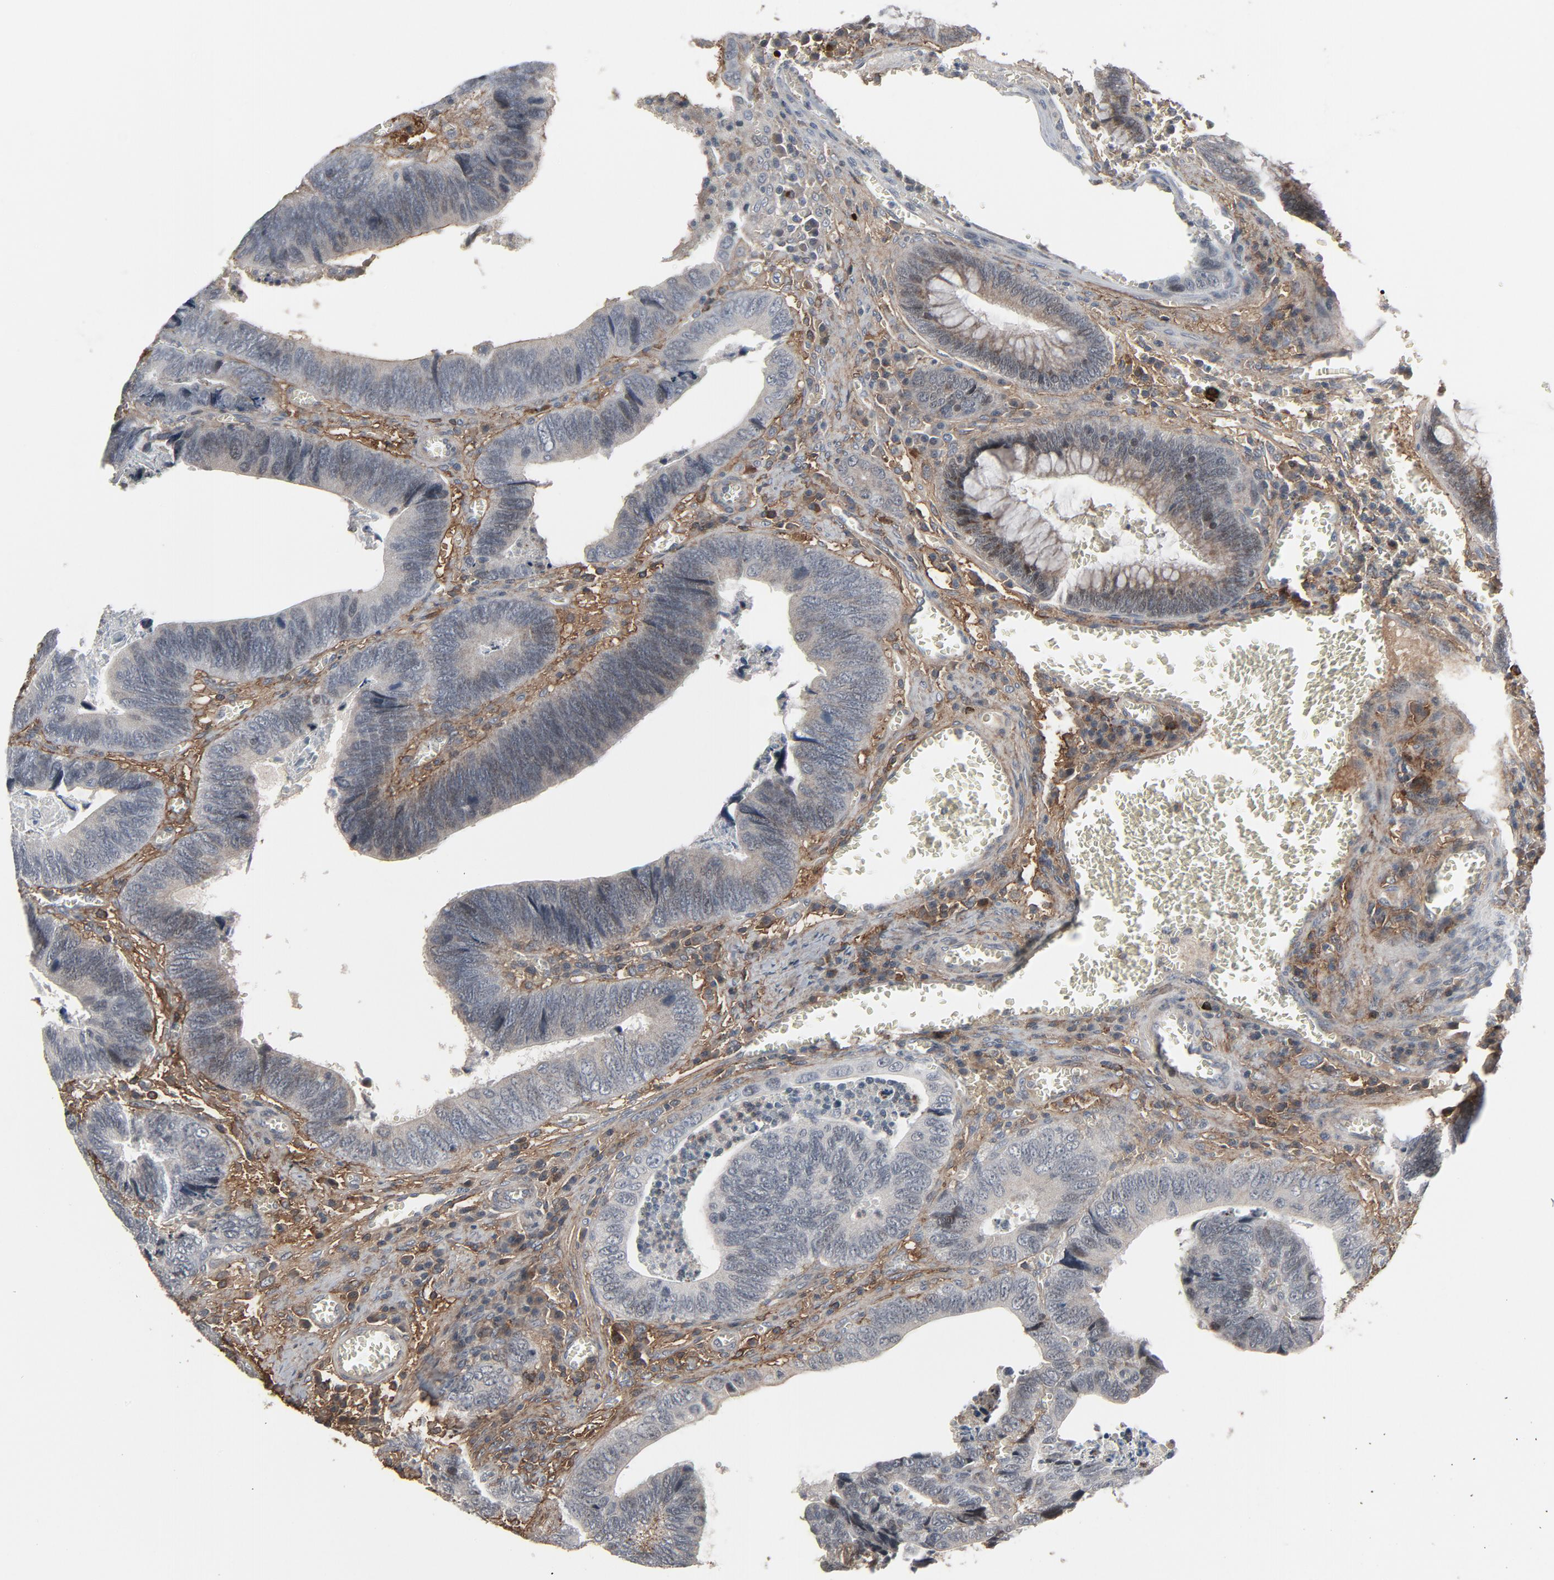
{"staining": {"intensity": "negative", "quantity": "none", "location": "none"}, "tissue": "colorectal cancer", "cell_type": "Tumor cells", "image_type": "cancer", "snomed": [{"axis": "morphology", "description": "Adenocarcinoma, NOS"}, {"axis": "topography", "description": "Colon"}], "caption": "A photomicrograph of adenocarcinoma (colorectal) stained for a protein shows no brown staining in tumor cells. (DAB immunohistochemistry visualized using brightfield microscopy, high magnification).", "gene": "PDZD4", "patient": {"sex": "male", "age": 72}}